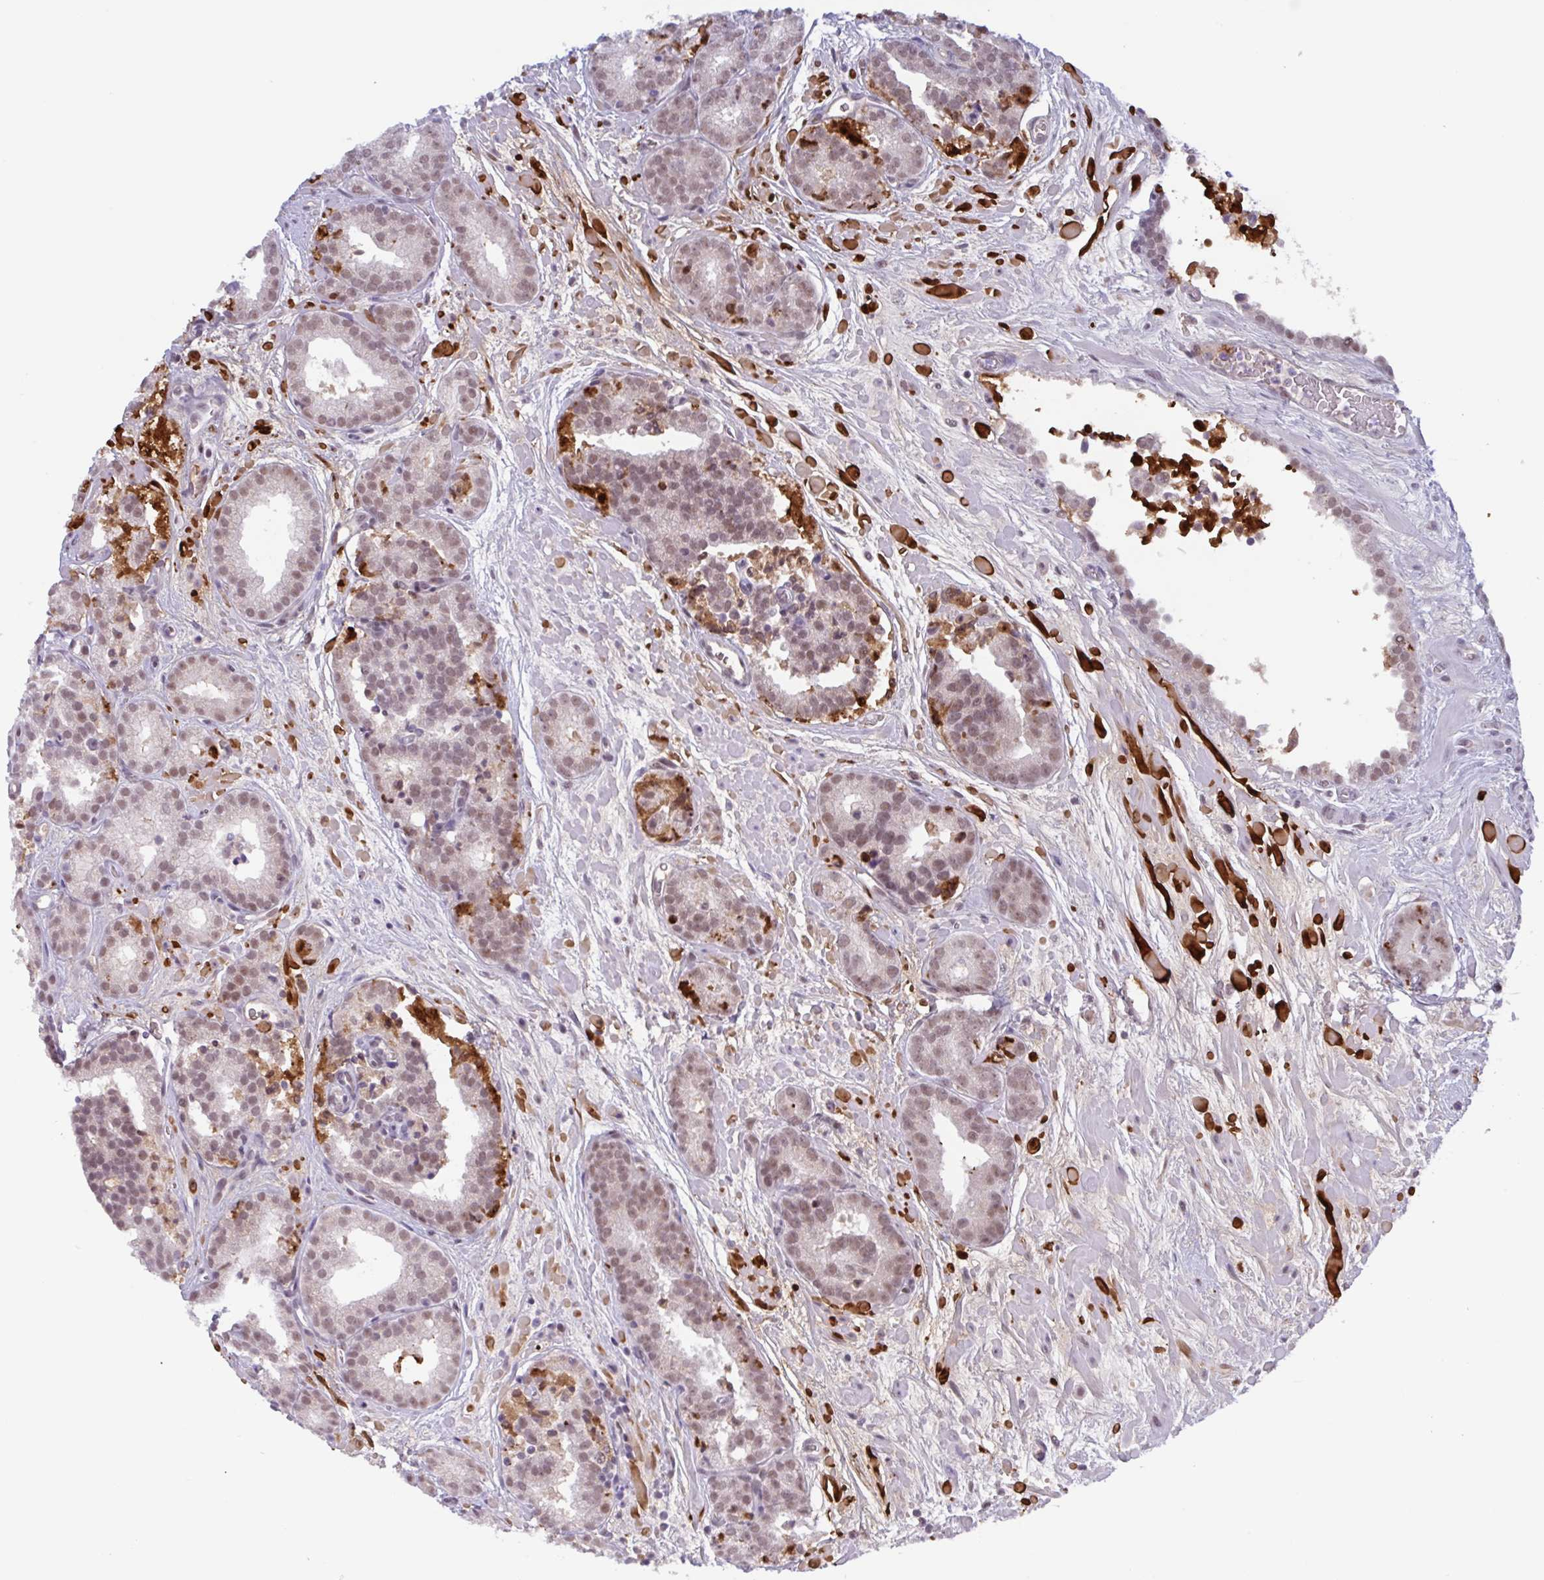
{"staining": {"intensity": "moderate", "quantity": ">75%", "location": "nuclear"}, "tissue": "prostate cancer", "cell_type": "Tumor cells", "image_type": "cancer", "snomed": [{"axis": "morphology", "description": "Adenocarcinoma, High grade"}, {"axis": "topography", "description": "Prostate"}], "caption": "Immunohistochemical staining of prostate cancer exhibits moderate nuclear protein expression in approximately >75% of tumor cells. (Stains: DAB (3,3'-diaminobenzidine) in brown, nuclei in blue, Microscopy: brightfield microscopy at high magnification).", "gene": "PLG", "patient": {"sex": "male", "age": 66}}